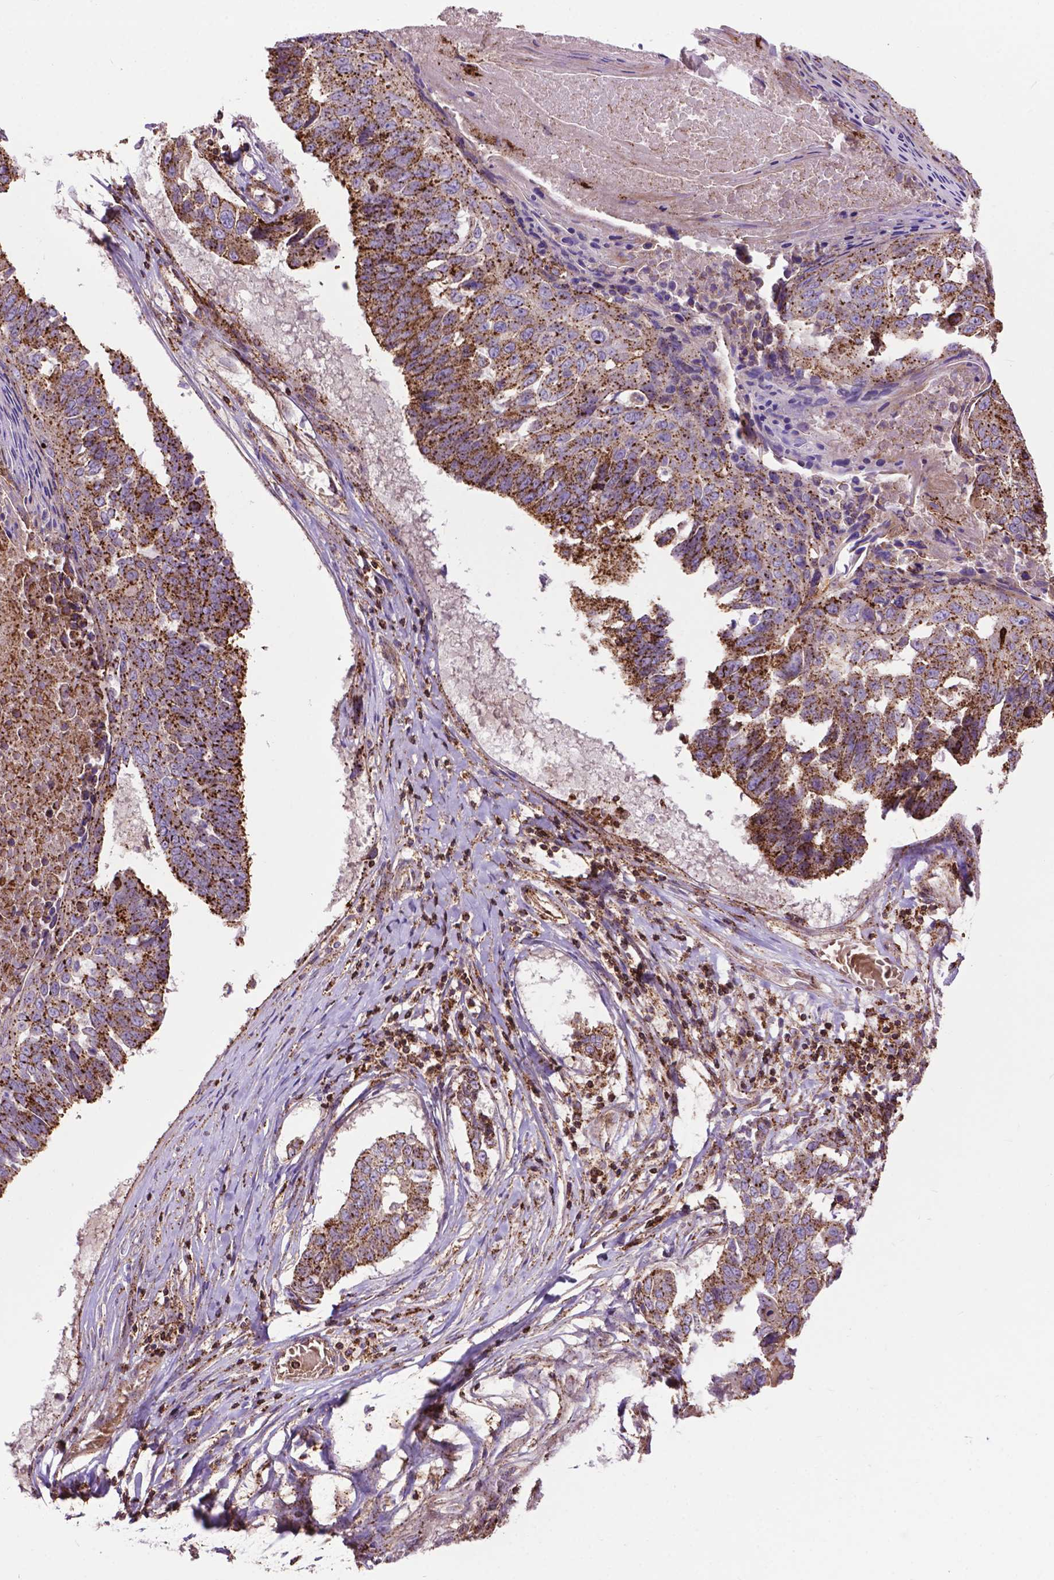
{"staining": {"intensity": "strong", "quantity": ">75%", "location": "cytoplasmic/membranous"}, "tissue": "lung cancer", "cell_type": "Tumor cells", "image_type": "cancer", "snomed": [{"axis": "morphology", "description": "Squamous cell carcinoma, NOS"}, {"axis": "topography", "description": "Lung"}], "caption": "Squamous cell carcinoma (lung) stained with DAB (3,3'-diaminobenzidine) immunohistochemistry reveals high levels of strong cytoplasmic/membranous expression in about >75% of tumor cells.", "gene": "CHMP4A", "patient": {"sex": "male", "age": 73}}